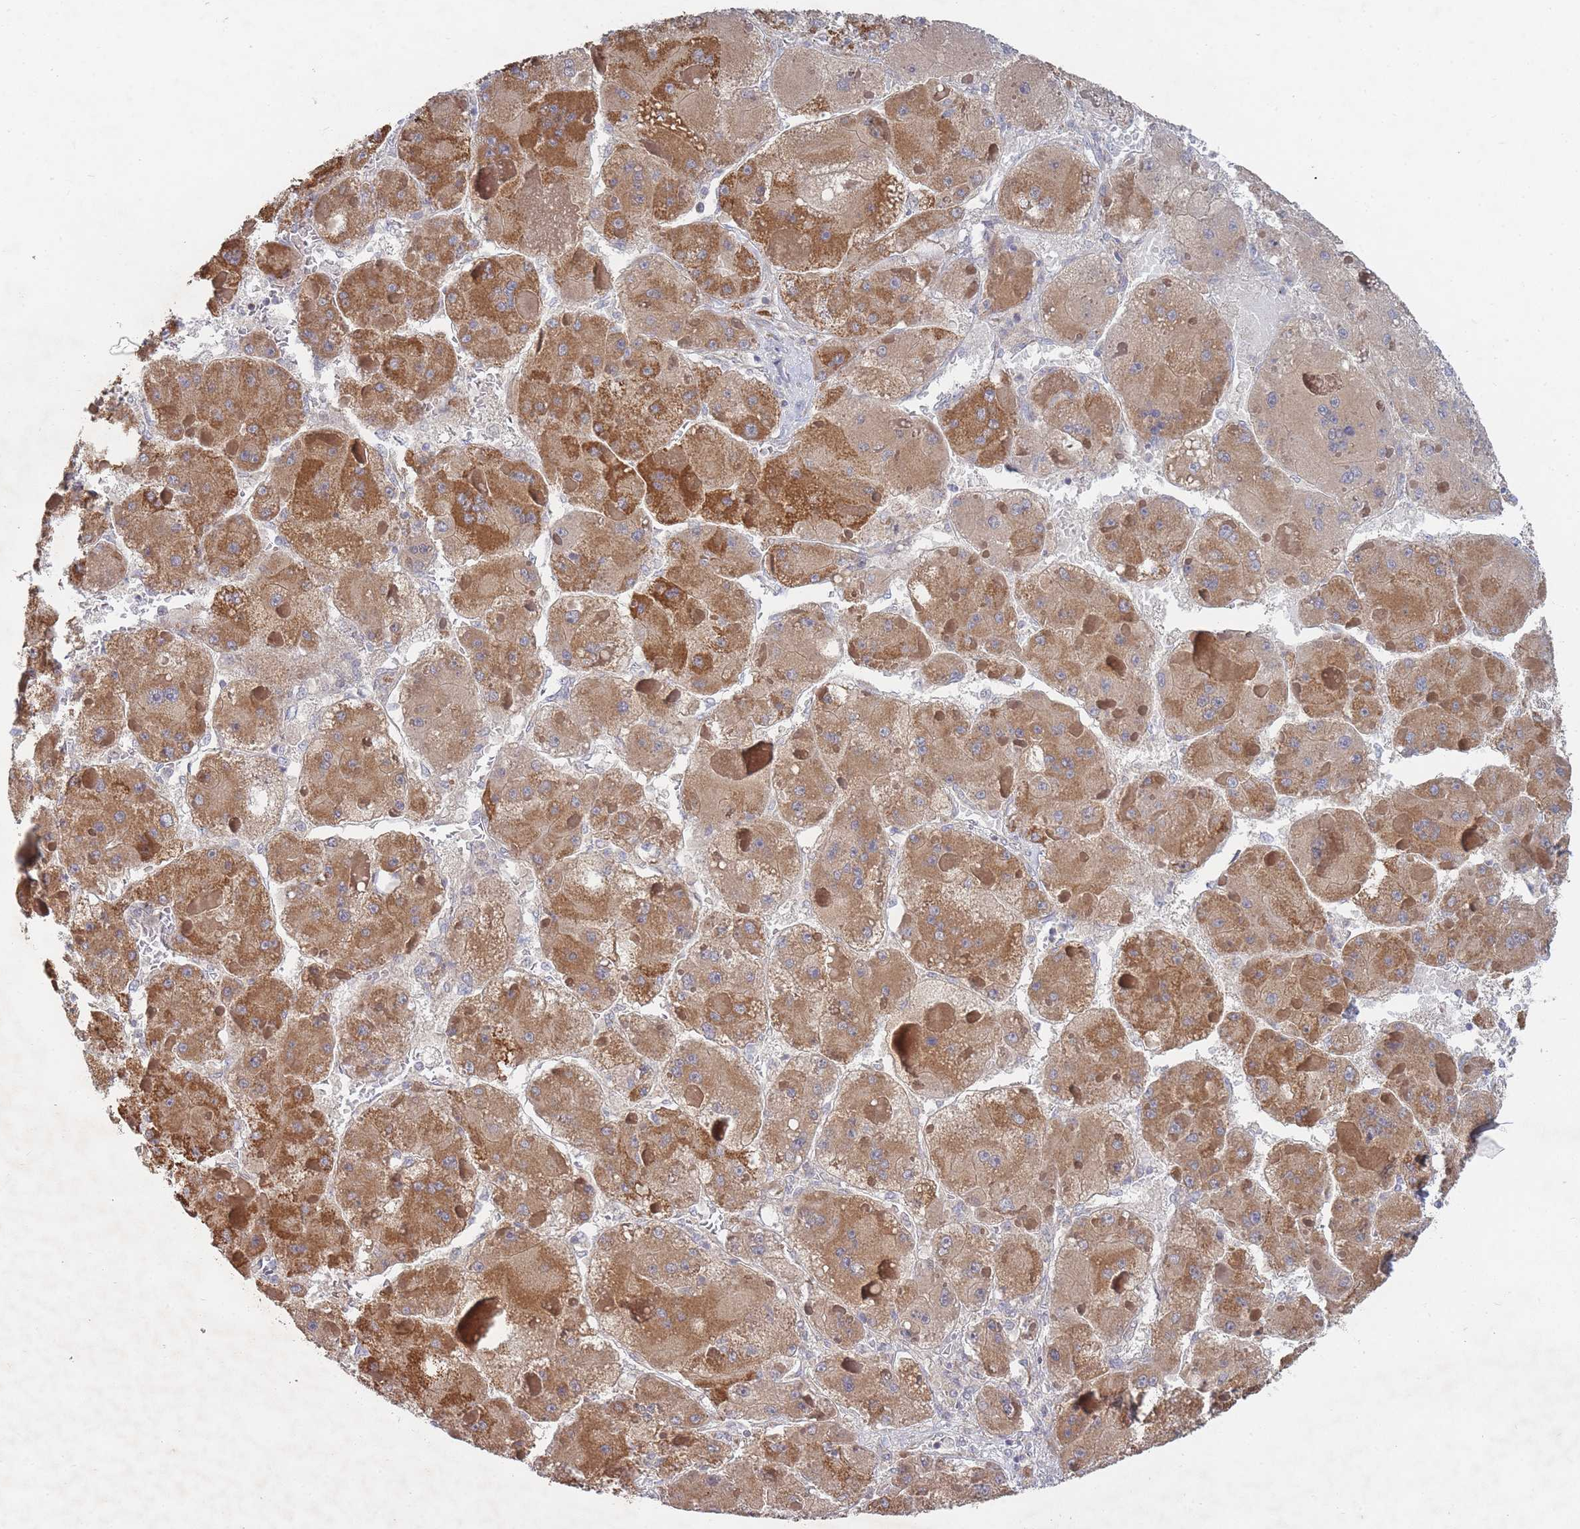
{"staining": {"intensity": "moderate", "quantity": ">75%", "location": "cytoplasmic/membranous"}, "tissue": "liver cancer", "cell_type": "Tumor cells", "image_type": "cancer", "snomed": [{"axis": "morphology", "description": "Carcinoma, Hepatocellular, NOS"}, {"axis": "topography", "description": "Liver"}], "caption": "Liver cancer stained with DAB (3,3'-diaminobenzidine) immunohistochemistry shows medium levels of moderate cytoplasmic/membranous expression in approximately >75% of tumor cells.", "gene": "SLC35F5", "patient": {"sex": "female", "age": 73}}